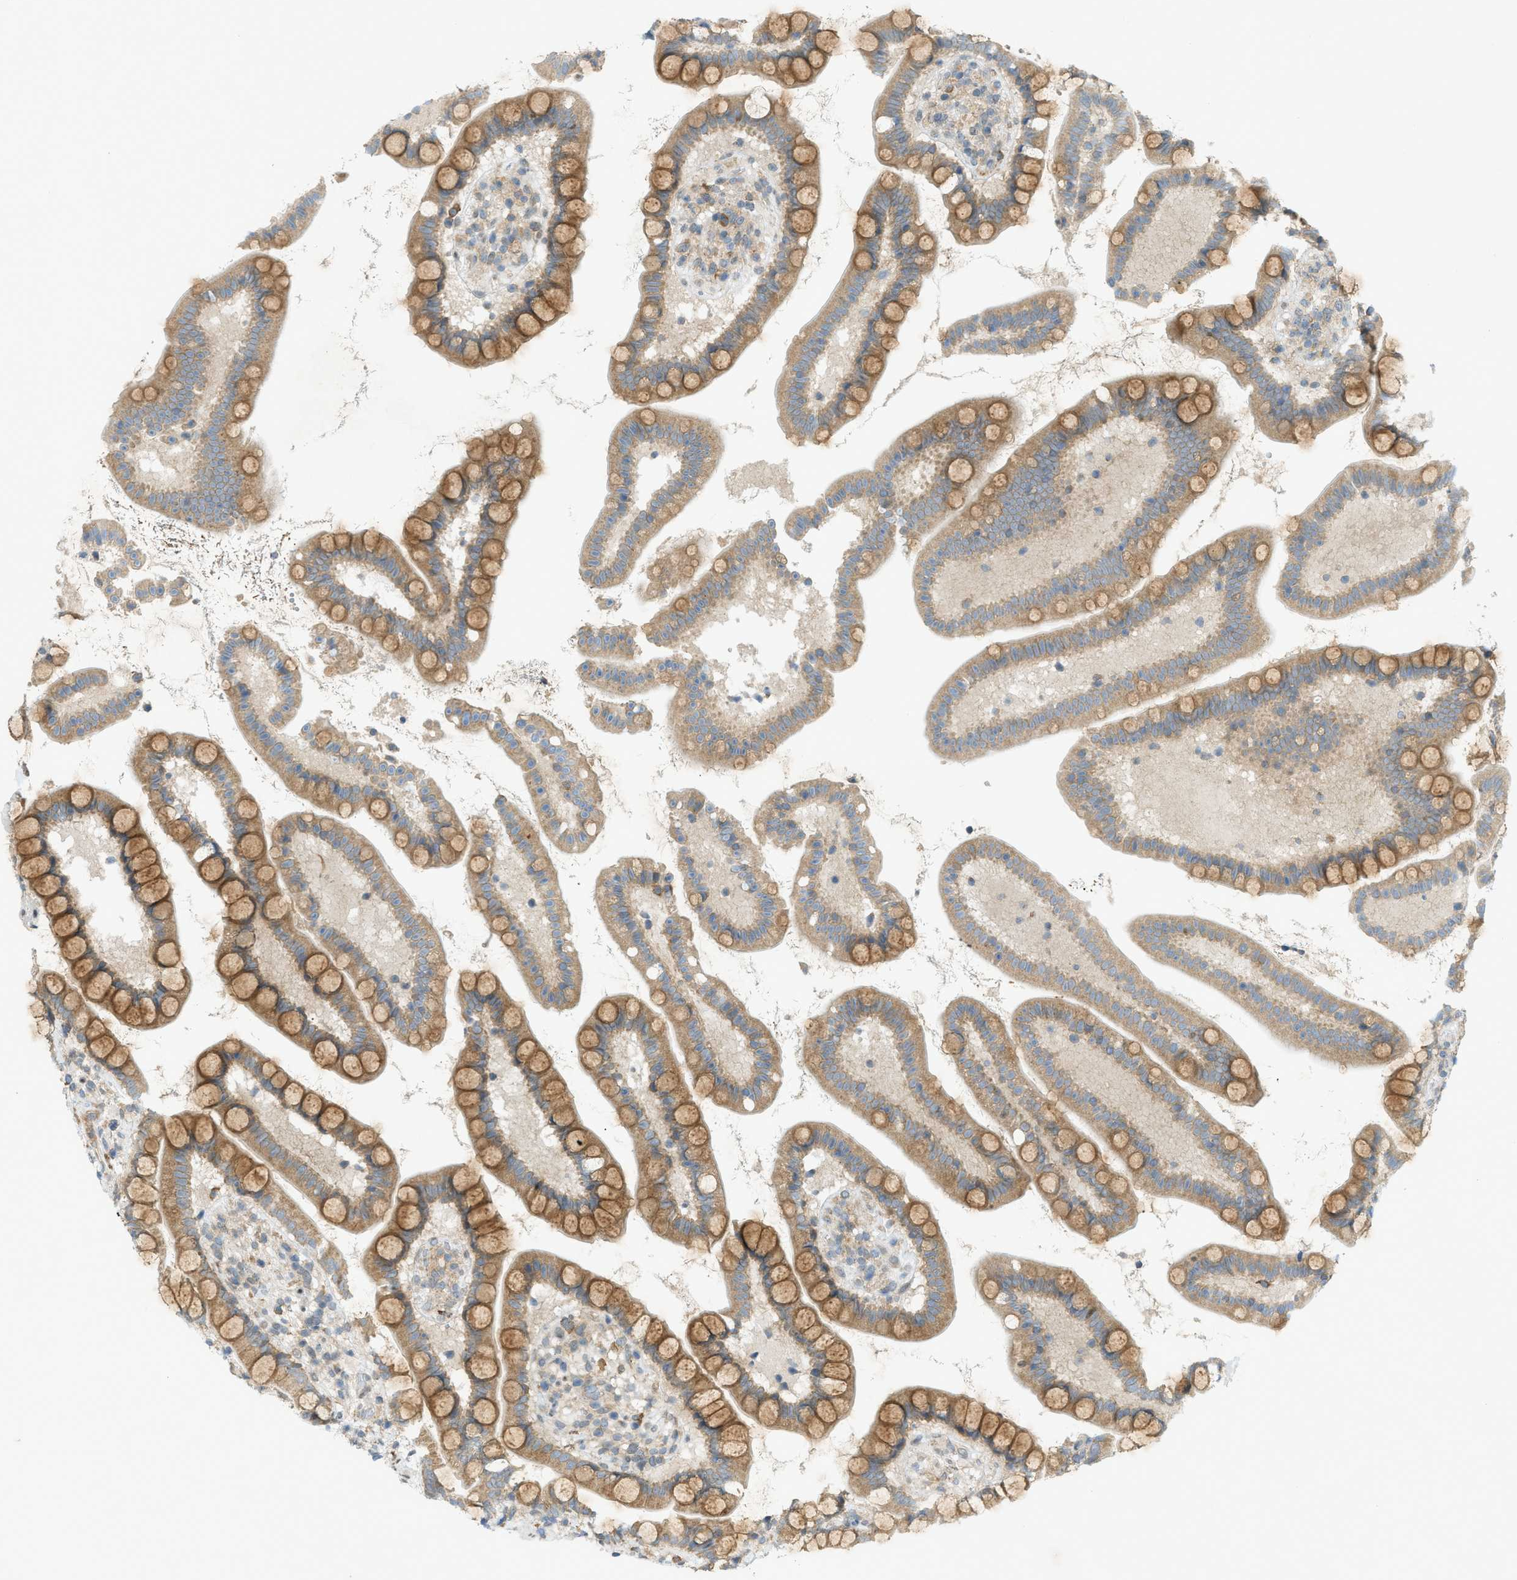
{"staining": {"intensity": "moderate", "quantity": ">75%", "location": "cytoplasmic/membranous"}, "tissue": "small intestine", "cell_type": "Glandular cells", "image_type": "normal", "snomed": [{"axis": "morphology", "description": "Normal tissue, NOS"}, {"axis": "topography", "description": "Small intestine"}], "caption": "This is an image of immunohistochemistry (IHC) staining of unremarkable small intestine, which shows moderate staining in the cytoplasmic/membranous of glandular cells.", "gene": "DYRK1A", "patient": {"sex": "female", "age": 84}}